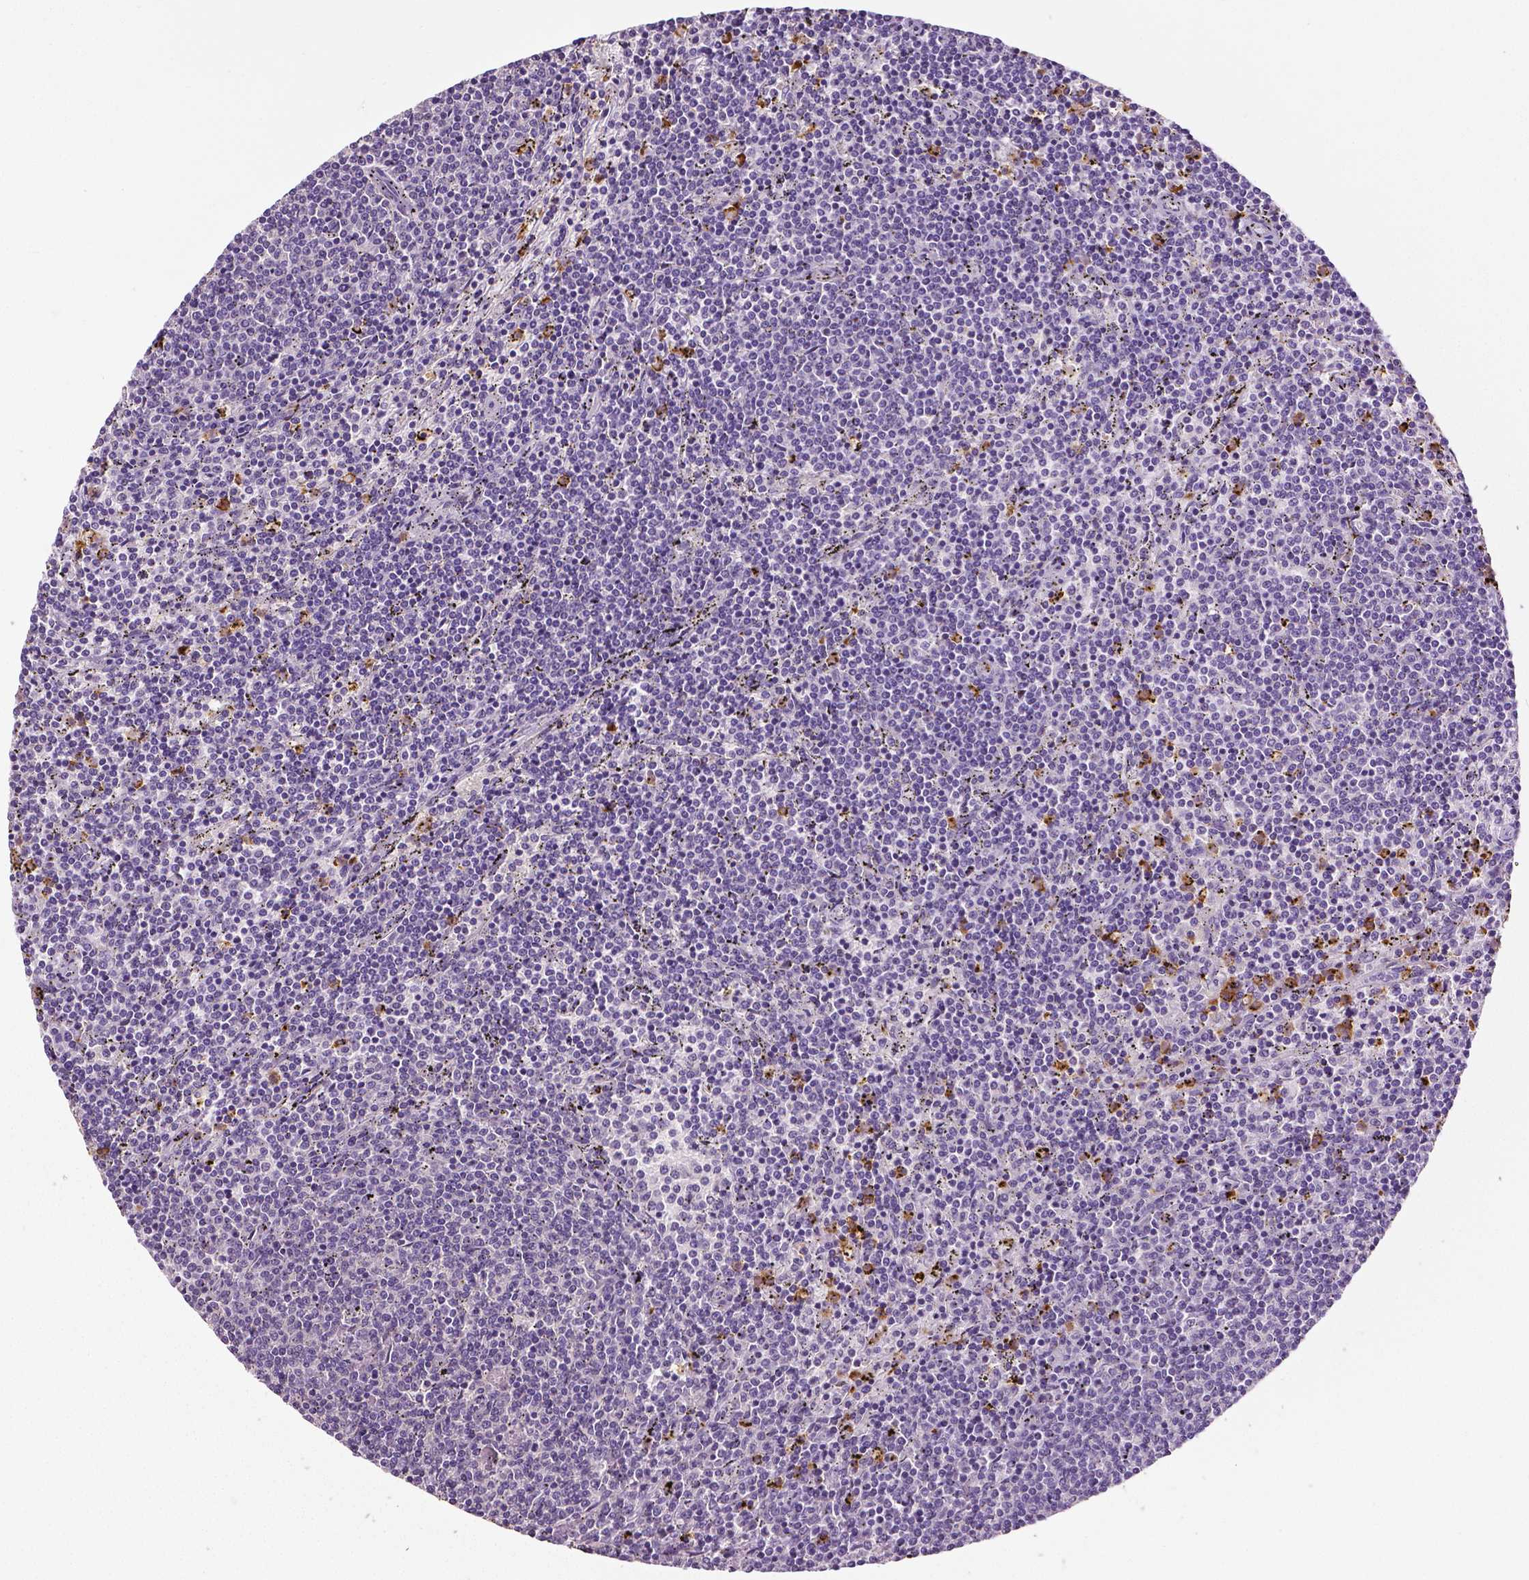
{"staining": {"intensity": "negative", "quantity": "none", "location": "none"}, "tissue": "lymphoma", "cell_type": "Tumor cells", "image_type": "cancer", "snomed": [{"axis": "morphology", "description": "Malignant lymphoma, non-Hodgkin's type, Low grade"}, {"axis": "topography", "description": "Spleen"}], "caption": "This is a histopathology image of IHC staining of lymphoma, which shows no positivity in tumor cells.", "gene": "PTPN5", "patient": {"sex": "female", "age": 50}}